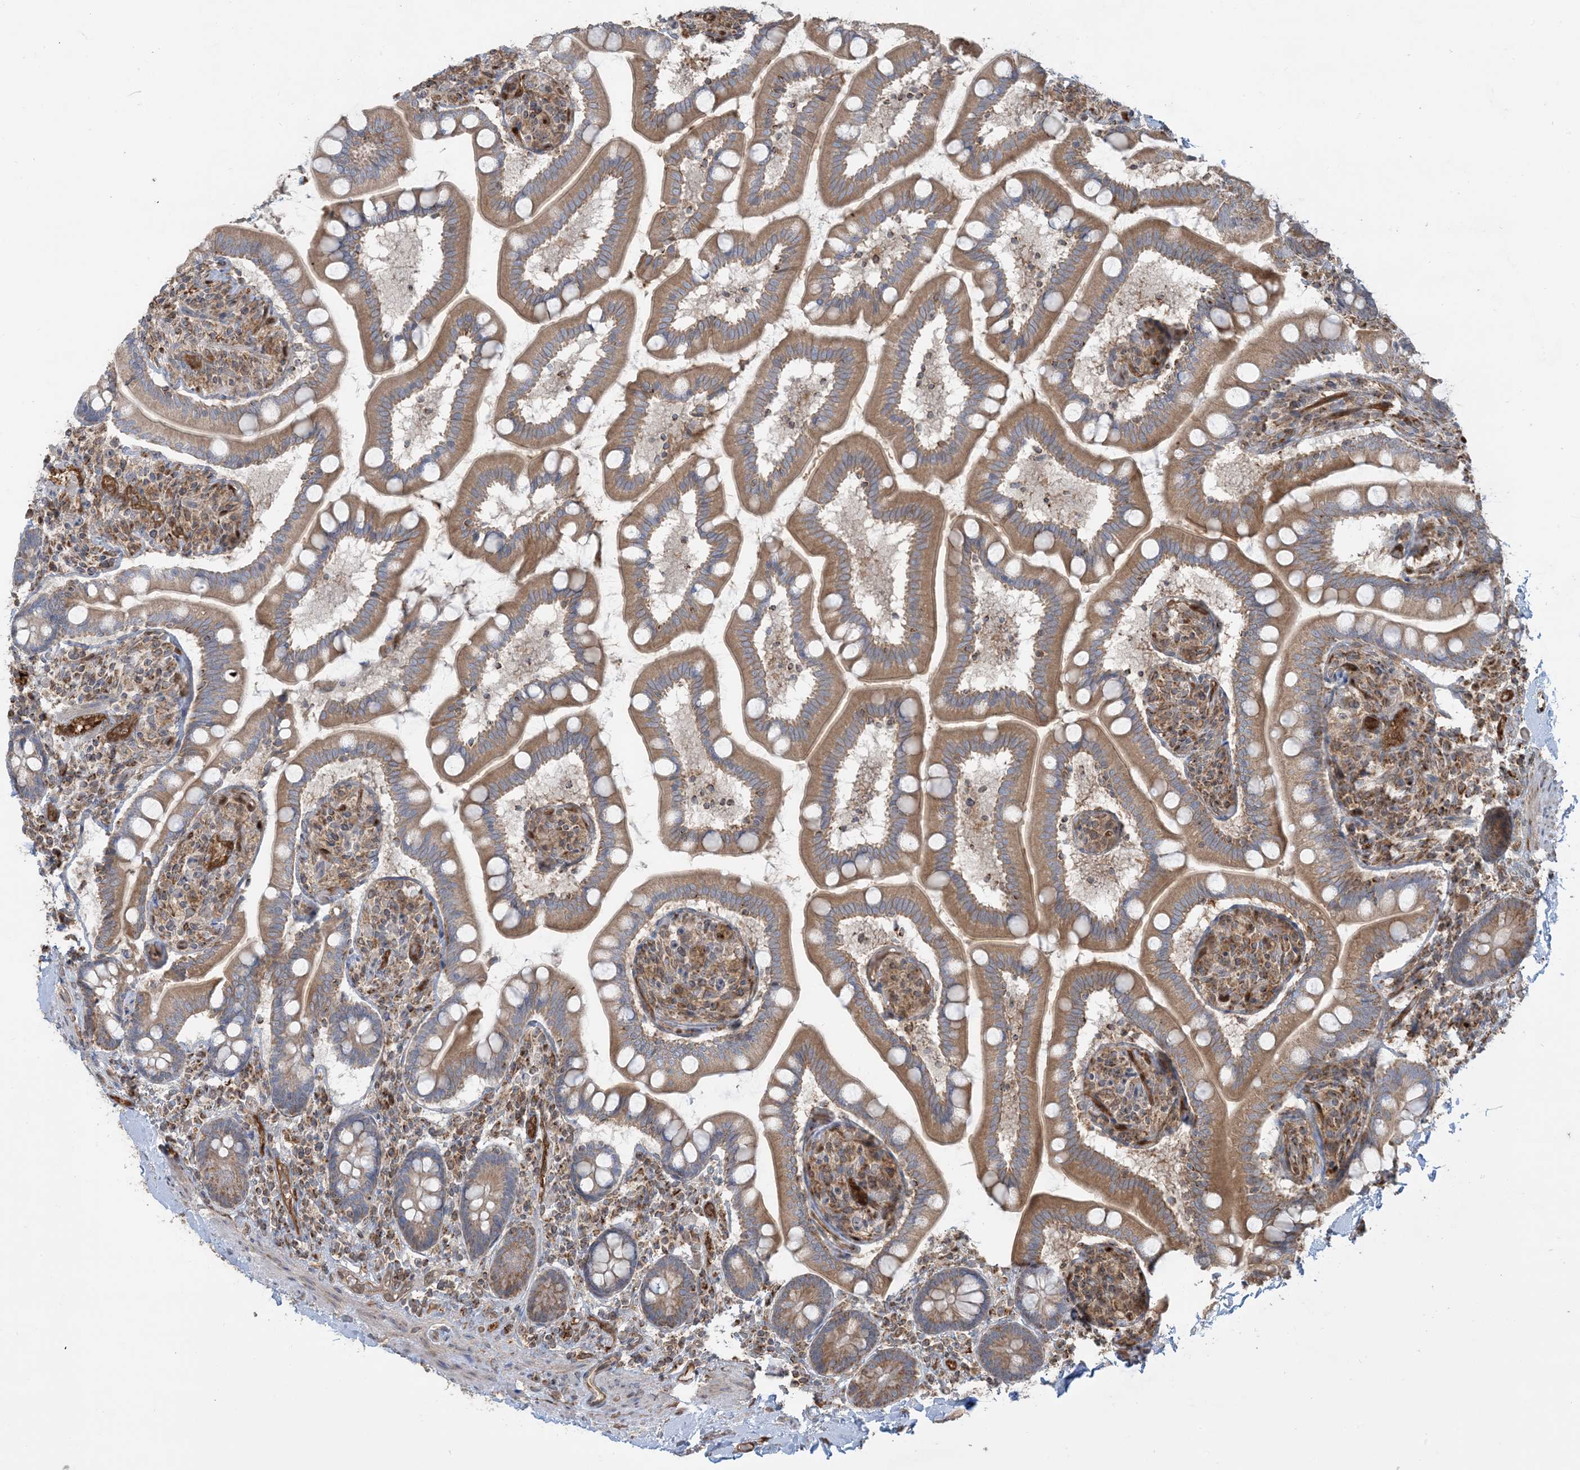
{"staining": {"intensity": "moderate", "quantity": ">75%", "location": "cytoplasmic/membranous"}, "tissue": "small intestine", "cell_type": "Glandular cells", "image_type": "normal", "snomed": [{"axis": "morphology", "description": "Normal tissue, NOS"}, {"axis": "topography", "description": "Small intestine"}], "caption": "IHC of normal small intestine shows medium levels of moderate cytoplasmic/membranous positivity in approximately >75% of glandular cells. The staining was performed using DAB to visualize the protein expression in brown, while the nuclei were stained in blue with hematoxylin (Magnification: 20x).", "gene": "PPM1F", "patient": {"sex": "female", "age": 64}}